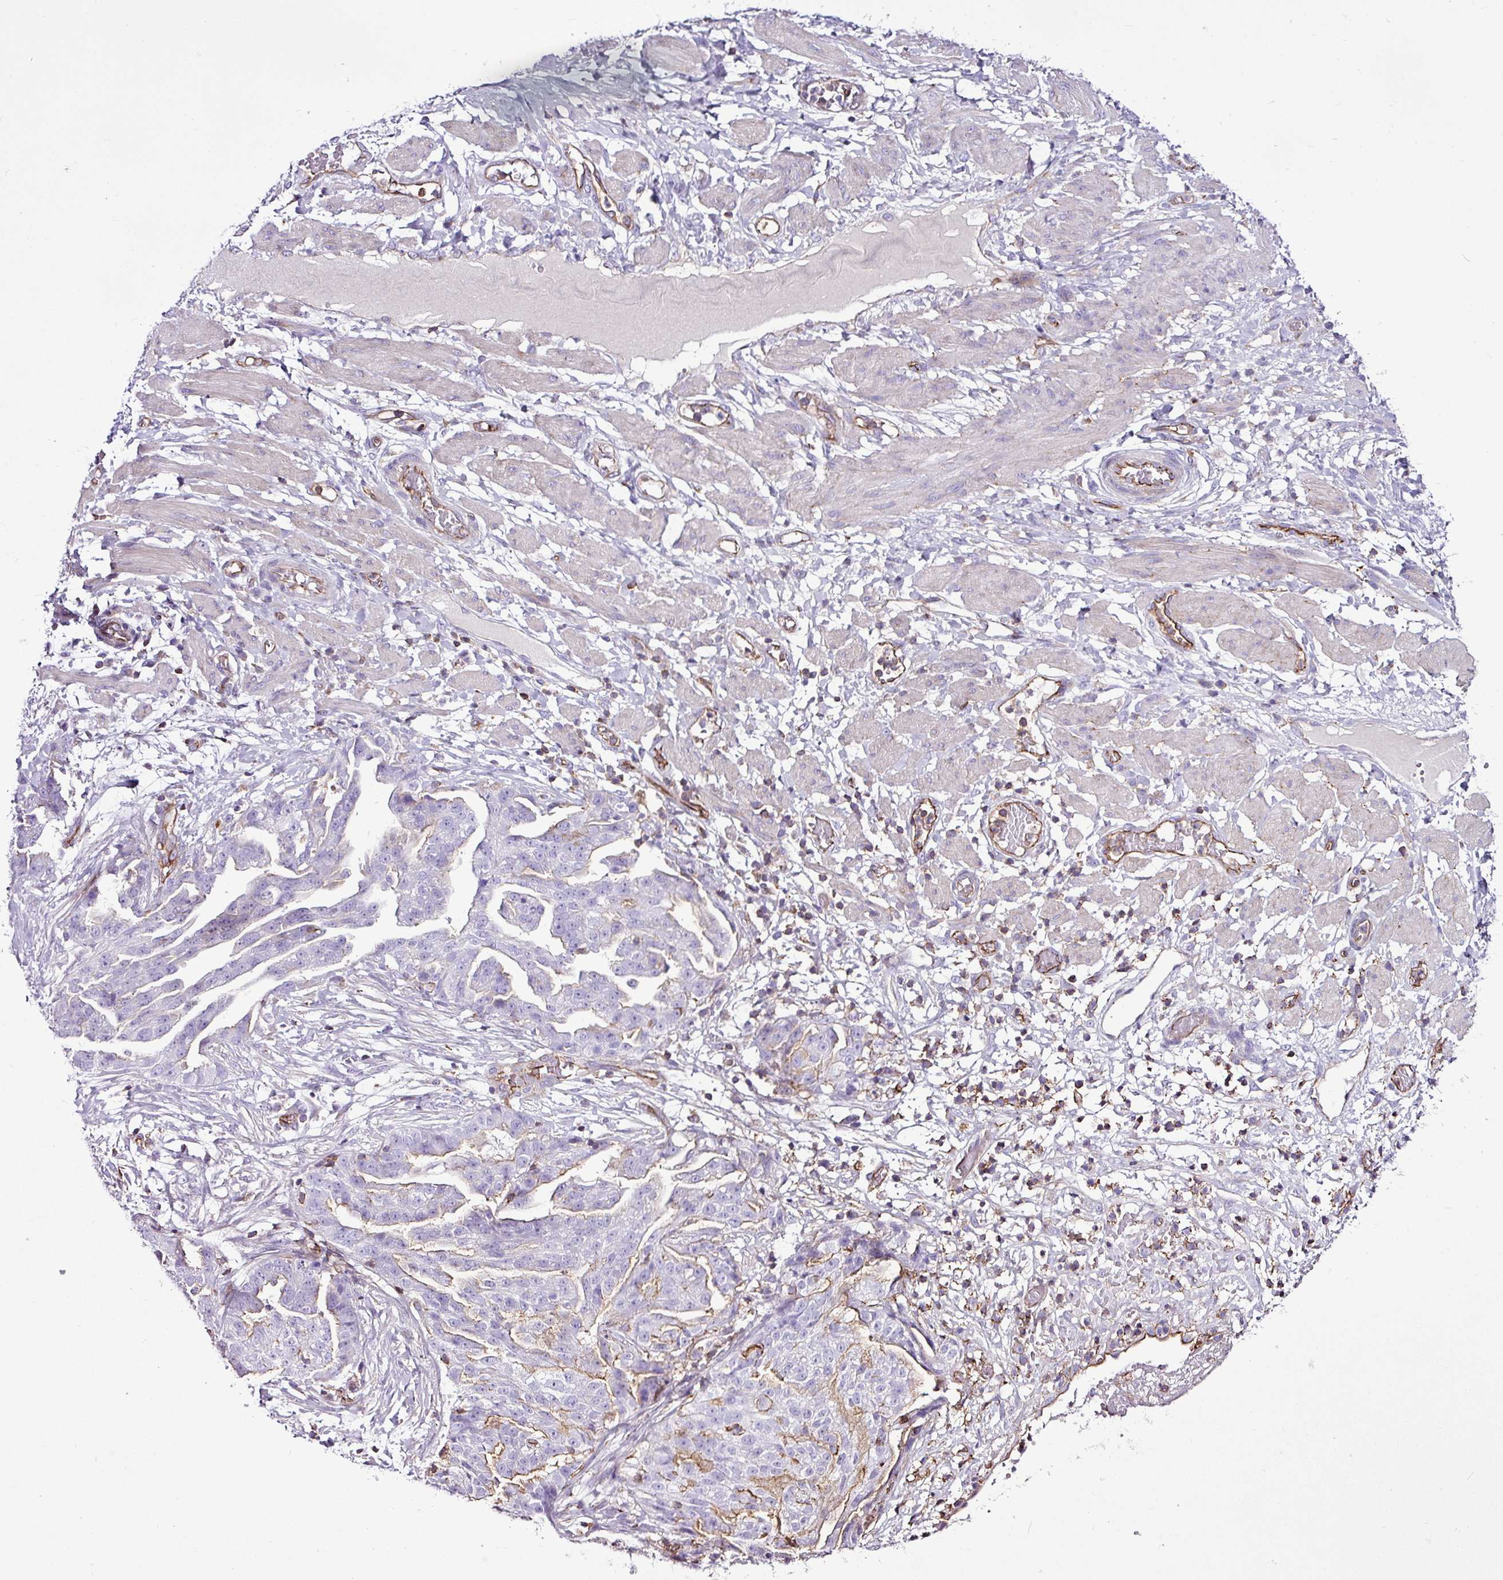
{"staining": {"intensity": "negative", "quantity": "none", "location": "none"}, "tissue": "ovarian cancer", "cell_type": "Tumor cells", "image_type": "cancer", "snomed": [{"axis": "morphology", "description": "Cystadenocarcinoma, serous, NOS"}, {"axis": "topography", "description": "Ovary"}], "caption": "A photomicrograph of human ovarian cancer is negative for staining in tumor cells. Brightfield microscopy of IHC stained with DAB (brown) and hematoxylin (blue), captured at high magnification.", "gene": "EME2", "patient": {"sex": "female", "age": 58}}